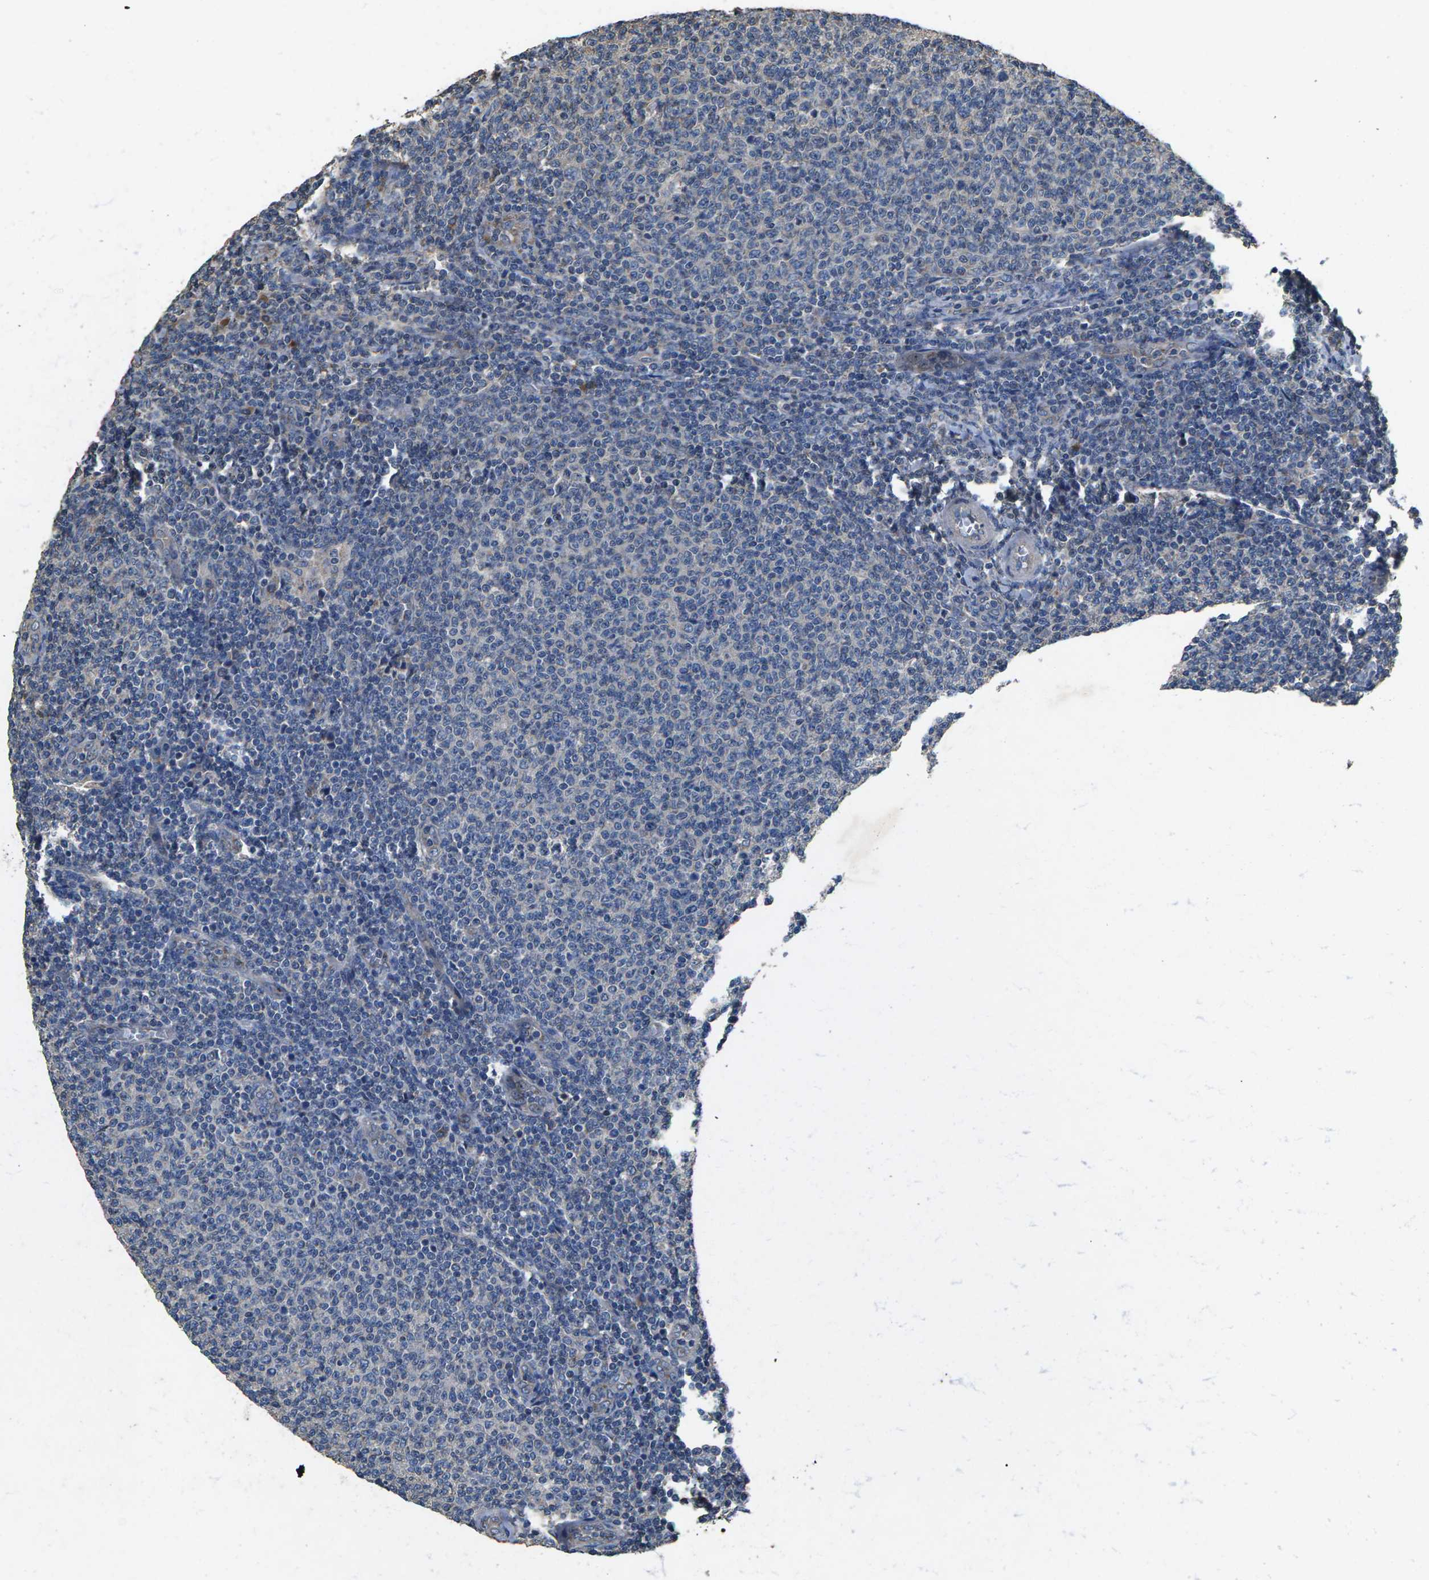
{"staining": {"intensity": "negative", "quantity": "none", "location": "none"}, "tissue": "lymphoma", "cell_type": "Tumor cells", "image_type": "cancer", "snomed": [{"axis": "morphology", "description": "Malignant lymphoma, non-Hodgkin's type, Low grade"}, {"axis": "topography", "description": "Lymph node"}], "caption": "Micrograph shows no protein expression in tumor cells of lymphoma tissue.", "gene": "B4GAT1", "patient": {"sex": "male", "age": 66}}